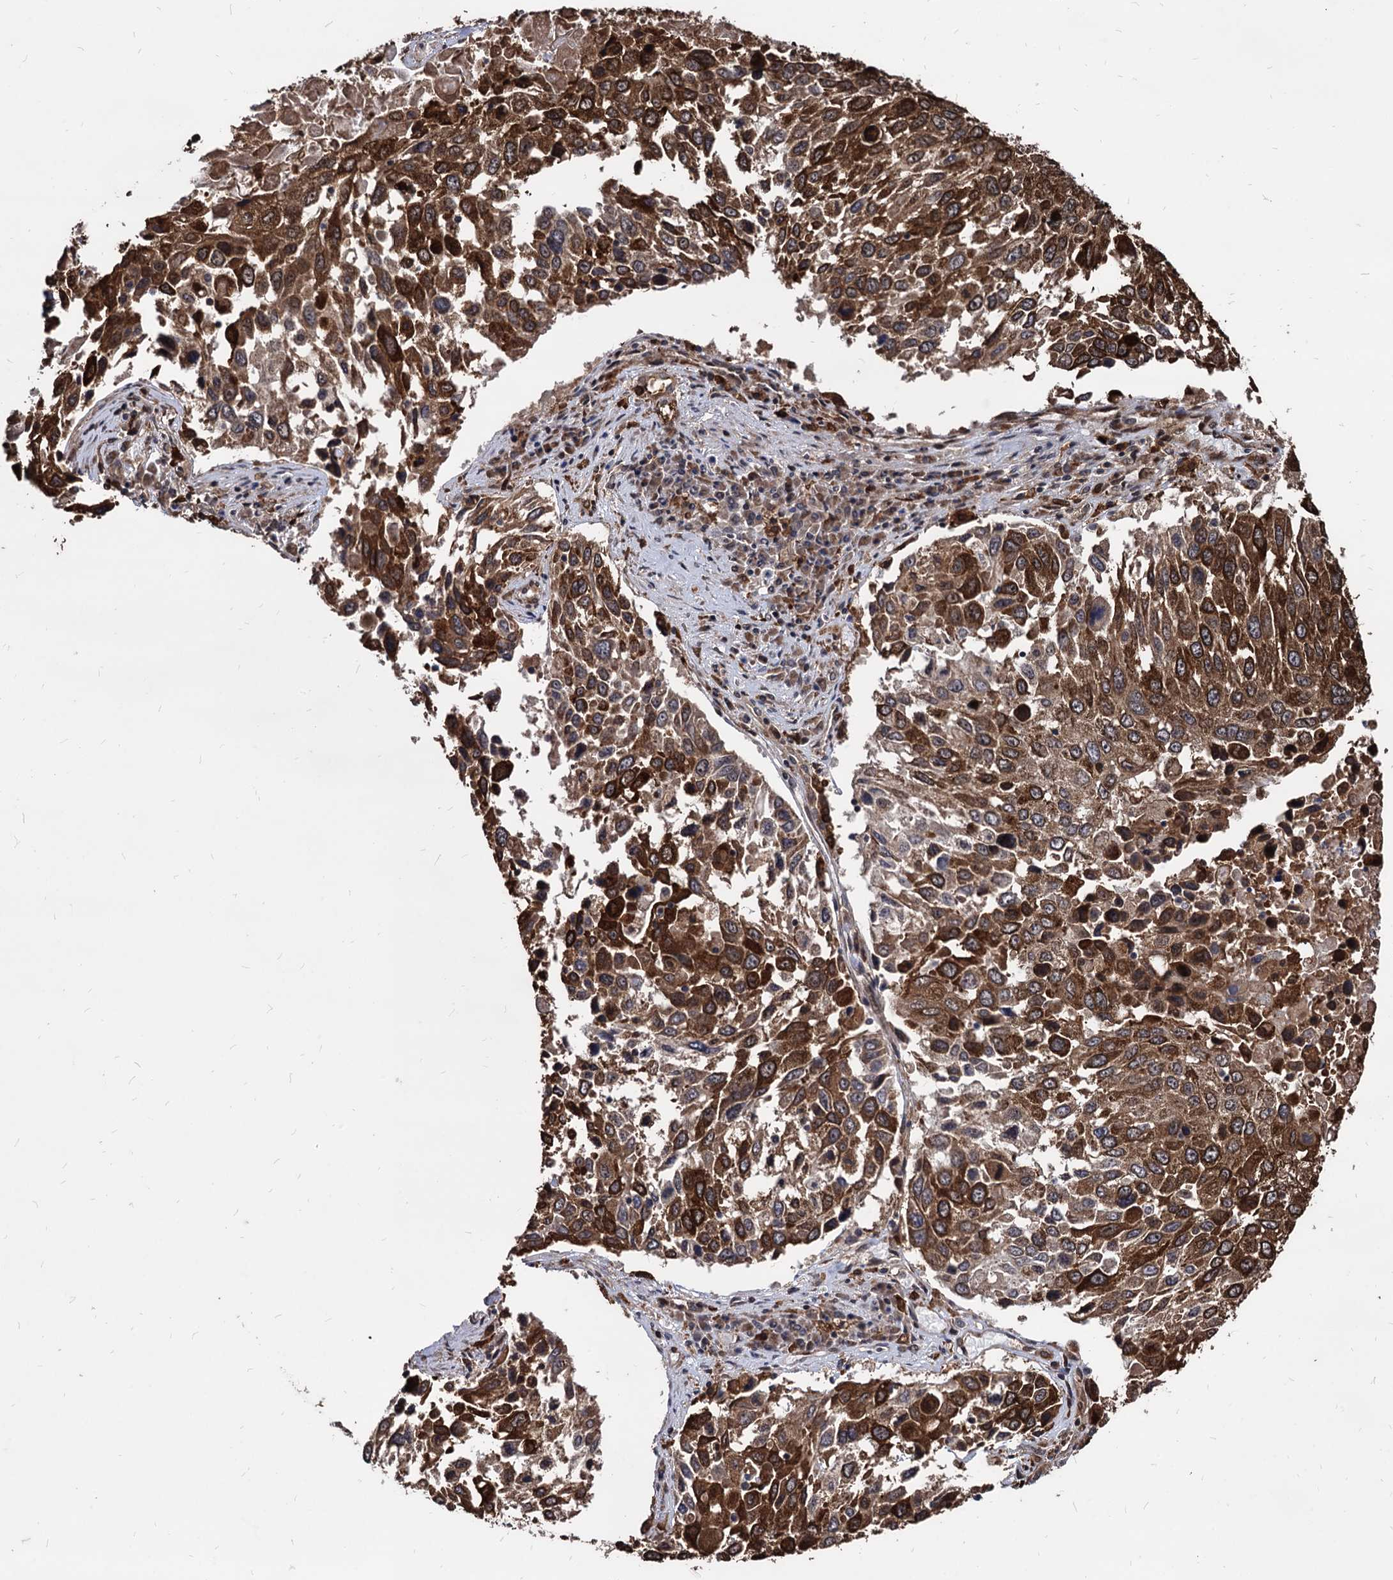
{"staining": {"intensity": "strong", "quantity": ">75%", "location": "cytoplasmic/membranous"}, "tissue": "lung cancer", "cell_type": "Tumor cells", "image_type": "cancer", "snomed": [{"axis": "morphology", "description": "Squamous cell carcinoma, NOS"}, {"axis": "topography", "description": "Lung"}], "caption": "Squamous cell carcinoma (lung) stained with a protein marker shows strong staining in tumor cells.", "gene": "ANKRD12", "patient": {"sex": "male", "age": 65}}